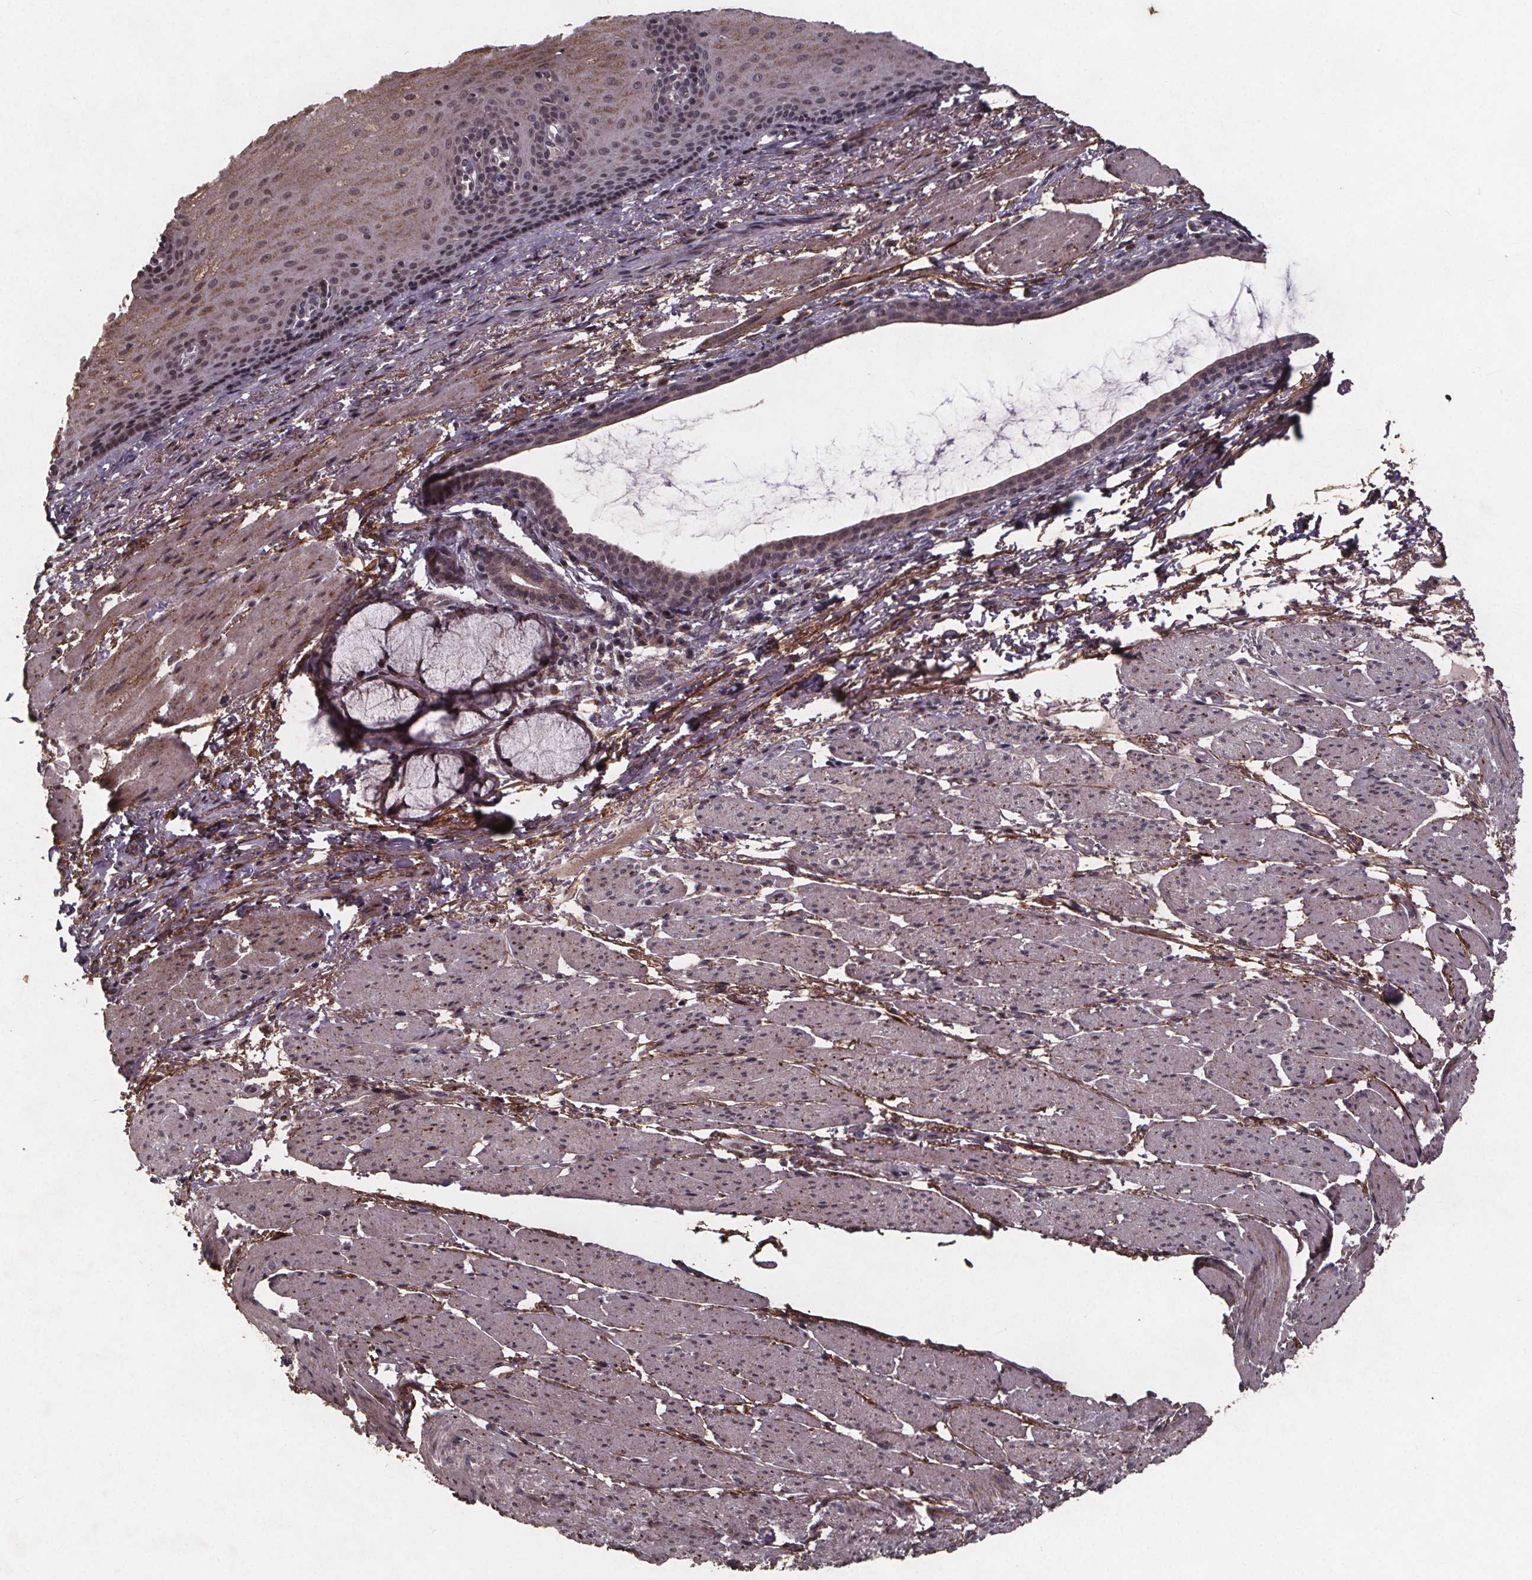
{"staining": {"intensity": "moderate", "quantity": "25%-75%", "location": "cytoplasmic/membranous,nuclear"}, "tissue": "esophagus", "cell_type": "Squamous epithelial cells", "image_type": "normal", "snomed": [{"axis": "morphology", "description": "Normal tissue, NOS"}, {"axis": "topography", "description": "Esophagus"}], "caption": "Immunohistochemical staining of unremarkable human esophagus displays moderate cytoplasmic/membranous,nuclear protein staining in about 25%-75% of squamous epithelial cells. (DAB (3,3'-diaminobenzidine) IHC with brightfield microscopy, high magnification).", "gene": "GPX3", "patient": {"sex": "male", "age": 76}}